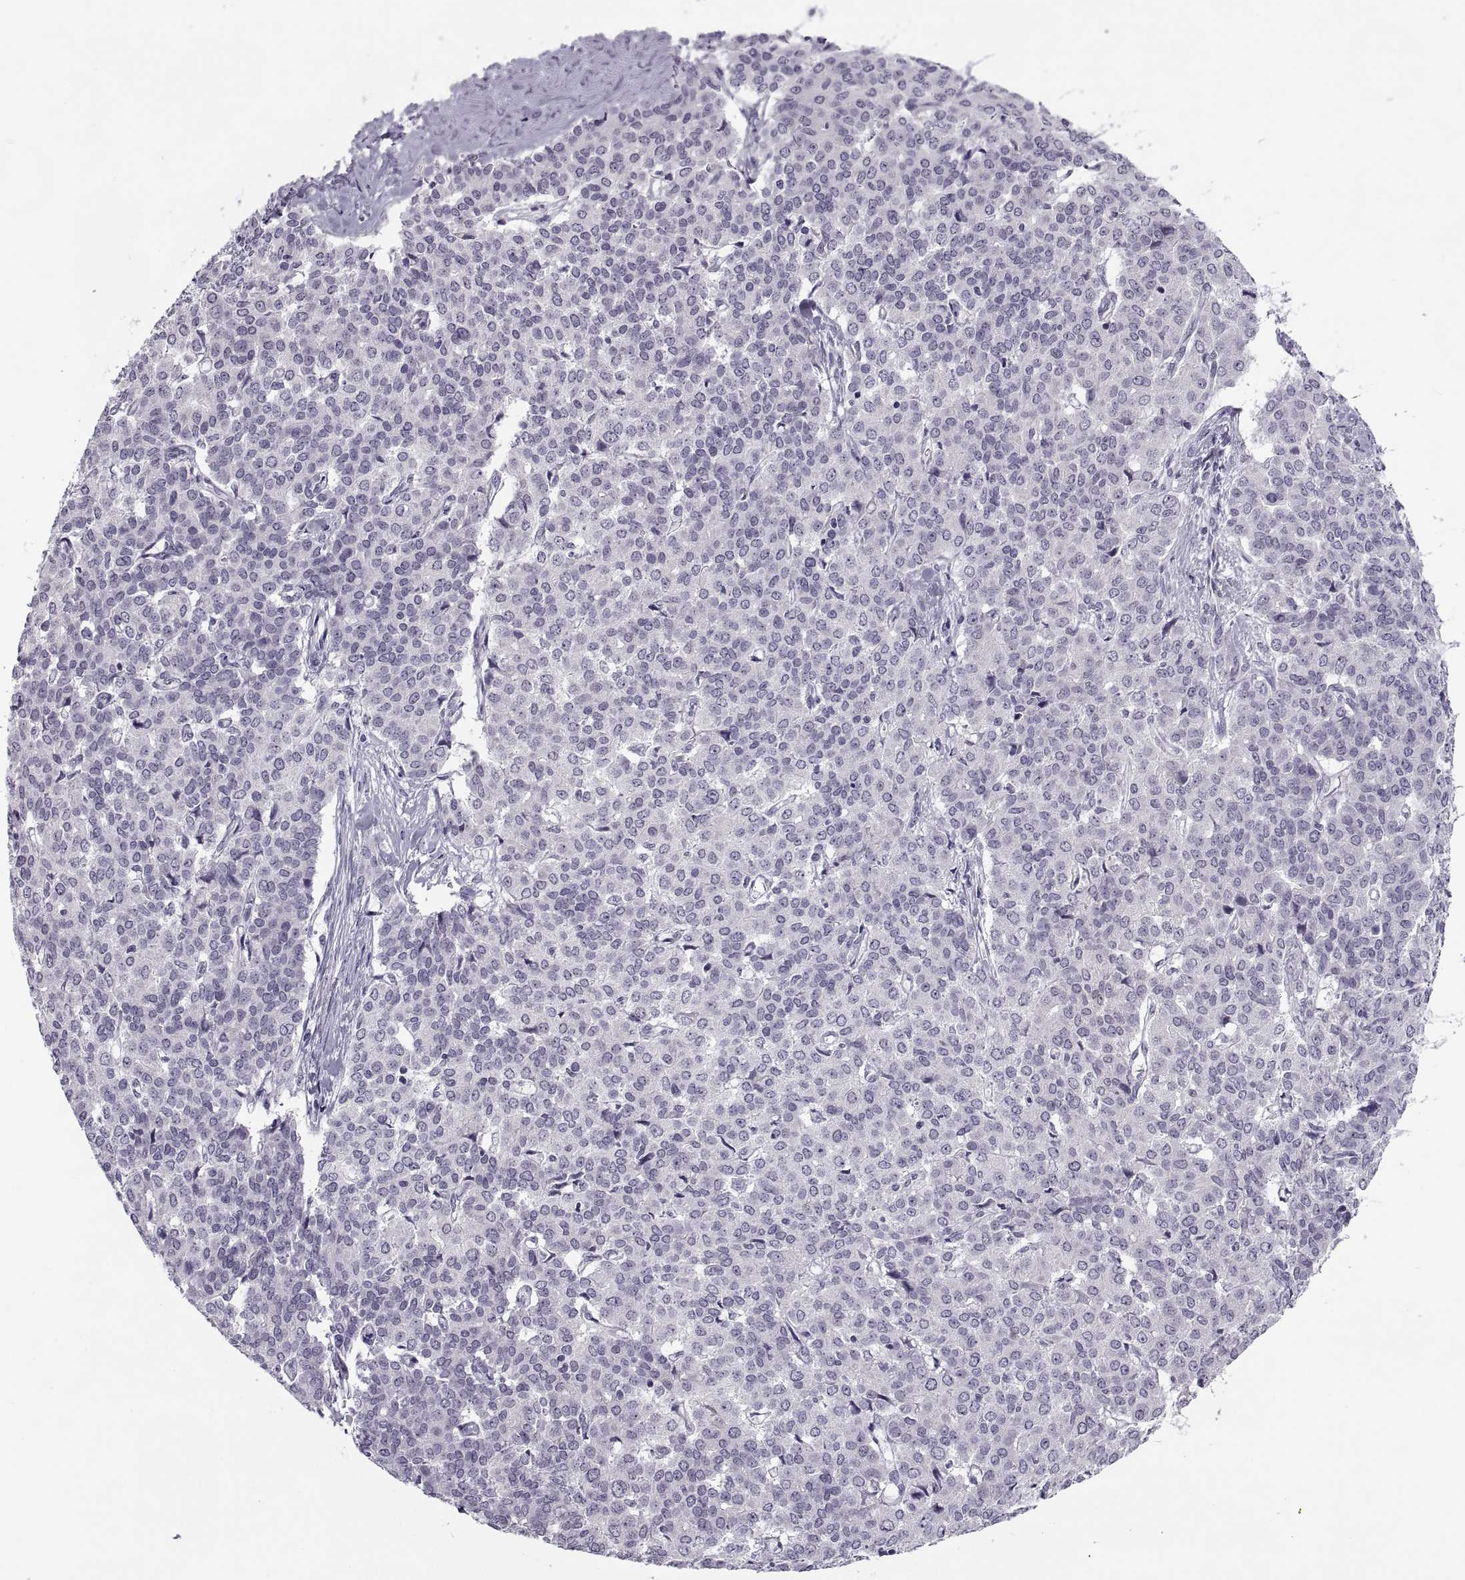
{"staining": {"intensity": "negative", "quantity": "none", "location": "none"}, "tissue": "liver cancer", "cell_type": "Tumor cells", "image_type": "cancer", "snomed": [{"axis": "morphology", "description": "Cholangiocarcinoma"}, {"axis": "topography", "description": "Liver"}], "caption": "Tumor cells show no significant protein staining in liver cancer. (DAB immunohistochemistry visualized using brightfield microscopy, high magnification).", "gene": "TBC1D3G", "patient": {"sex": "female", "age": 47}}